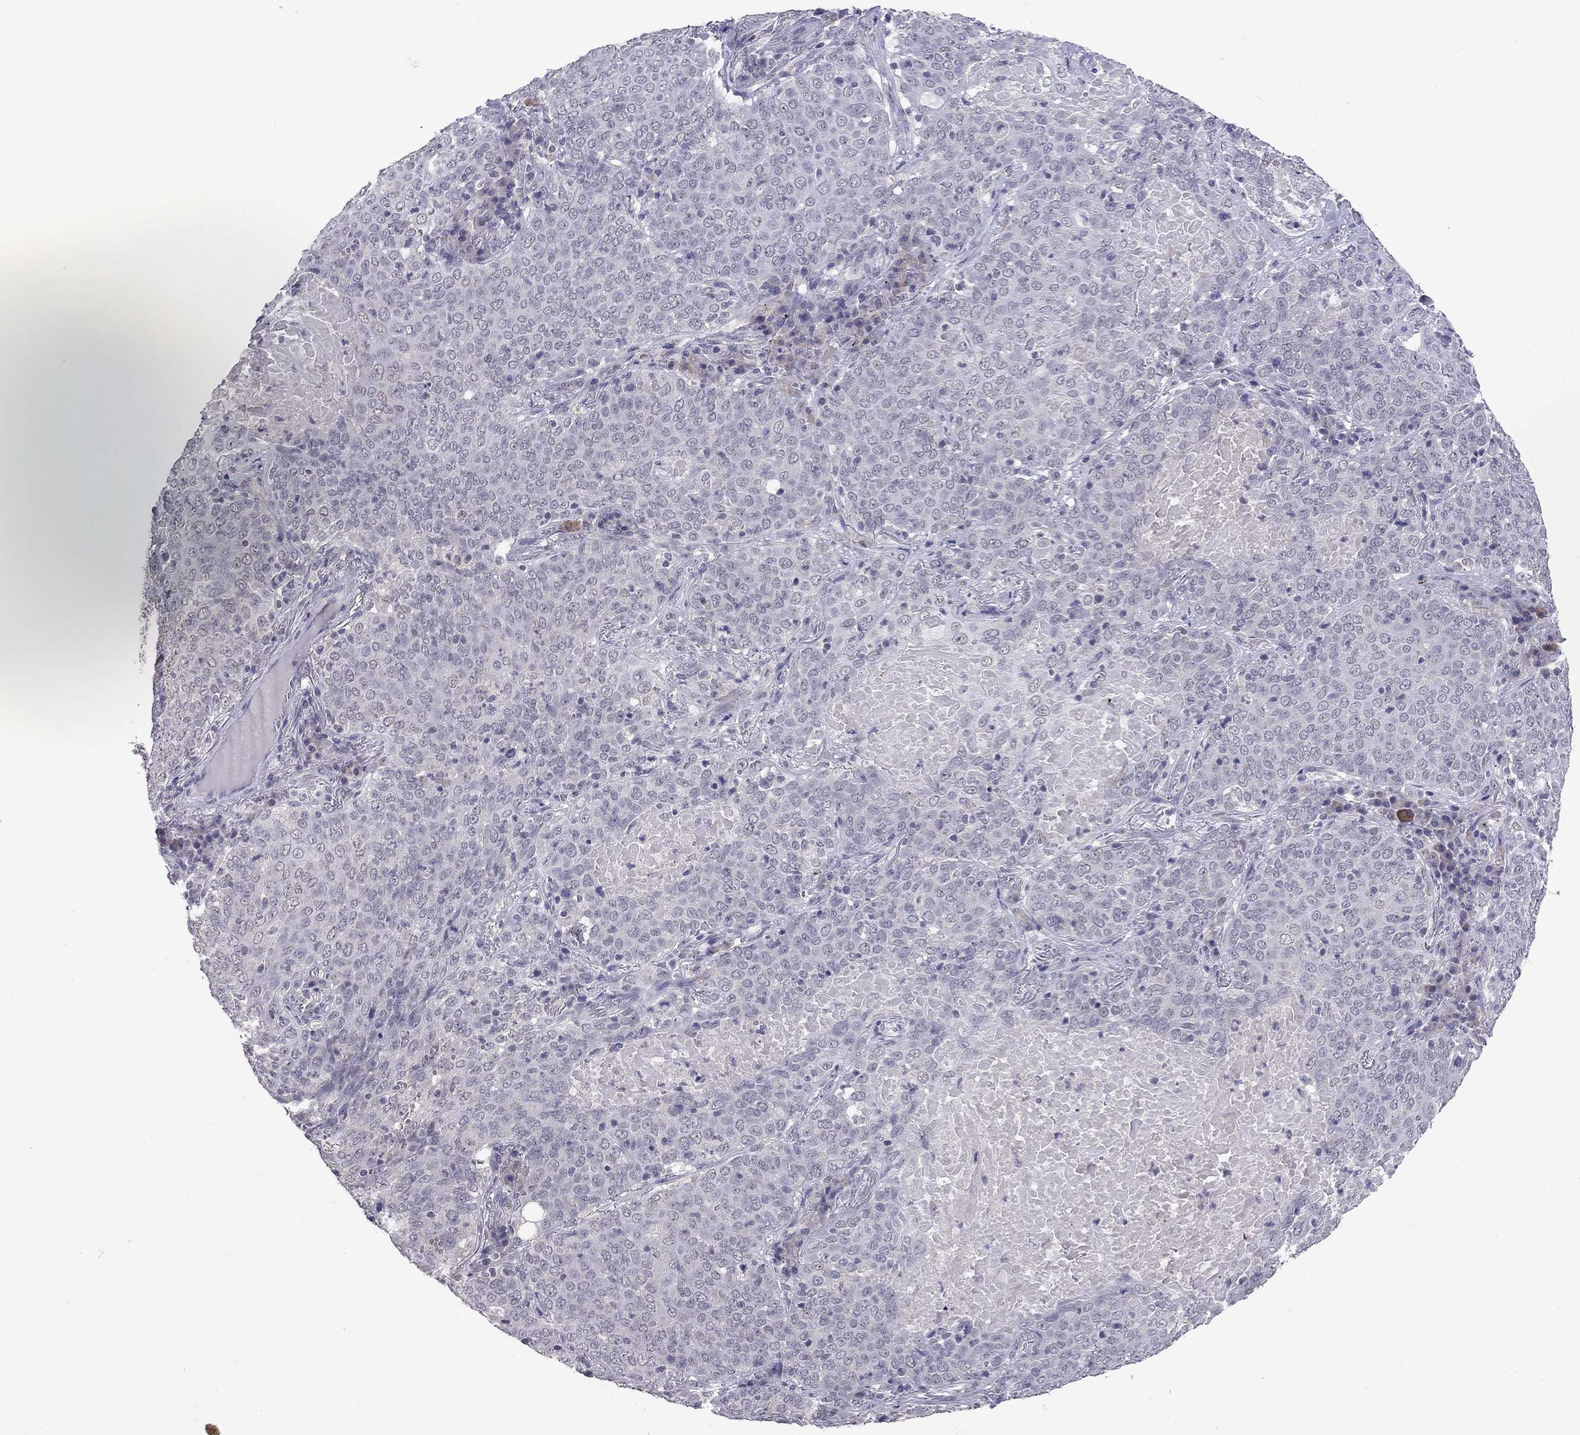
{"staining": {"intensity": "negative", "quantity": "none", "location": "none"}, "tissue": "lung cancer", "cell_type": "Tumor cells", "image_type": "cancer", "snomed": [{"axis": "morphology", "description": "Squamous cell carcinoma, NOS"}, {"axis": "topography", "description": "Lung"}], "caption": "Tumor cells are negative for protein expression in human lung cancer.", "gene": "WNK3", "patient": {"sex": "male", "age": 82}}